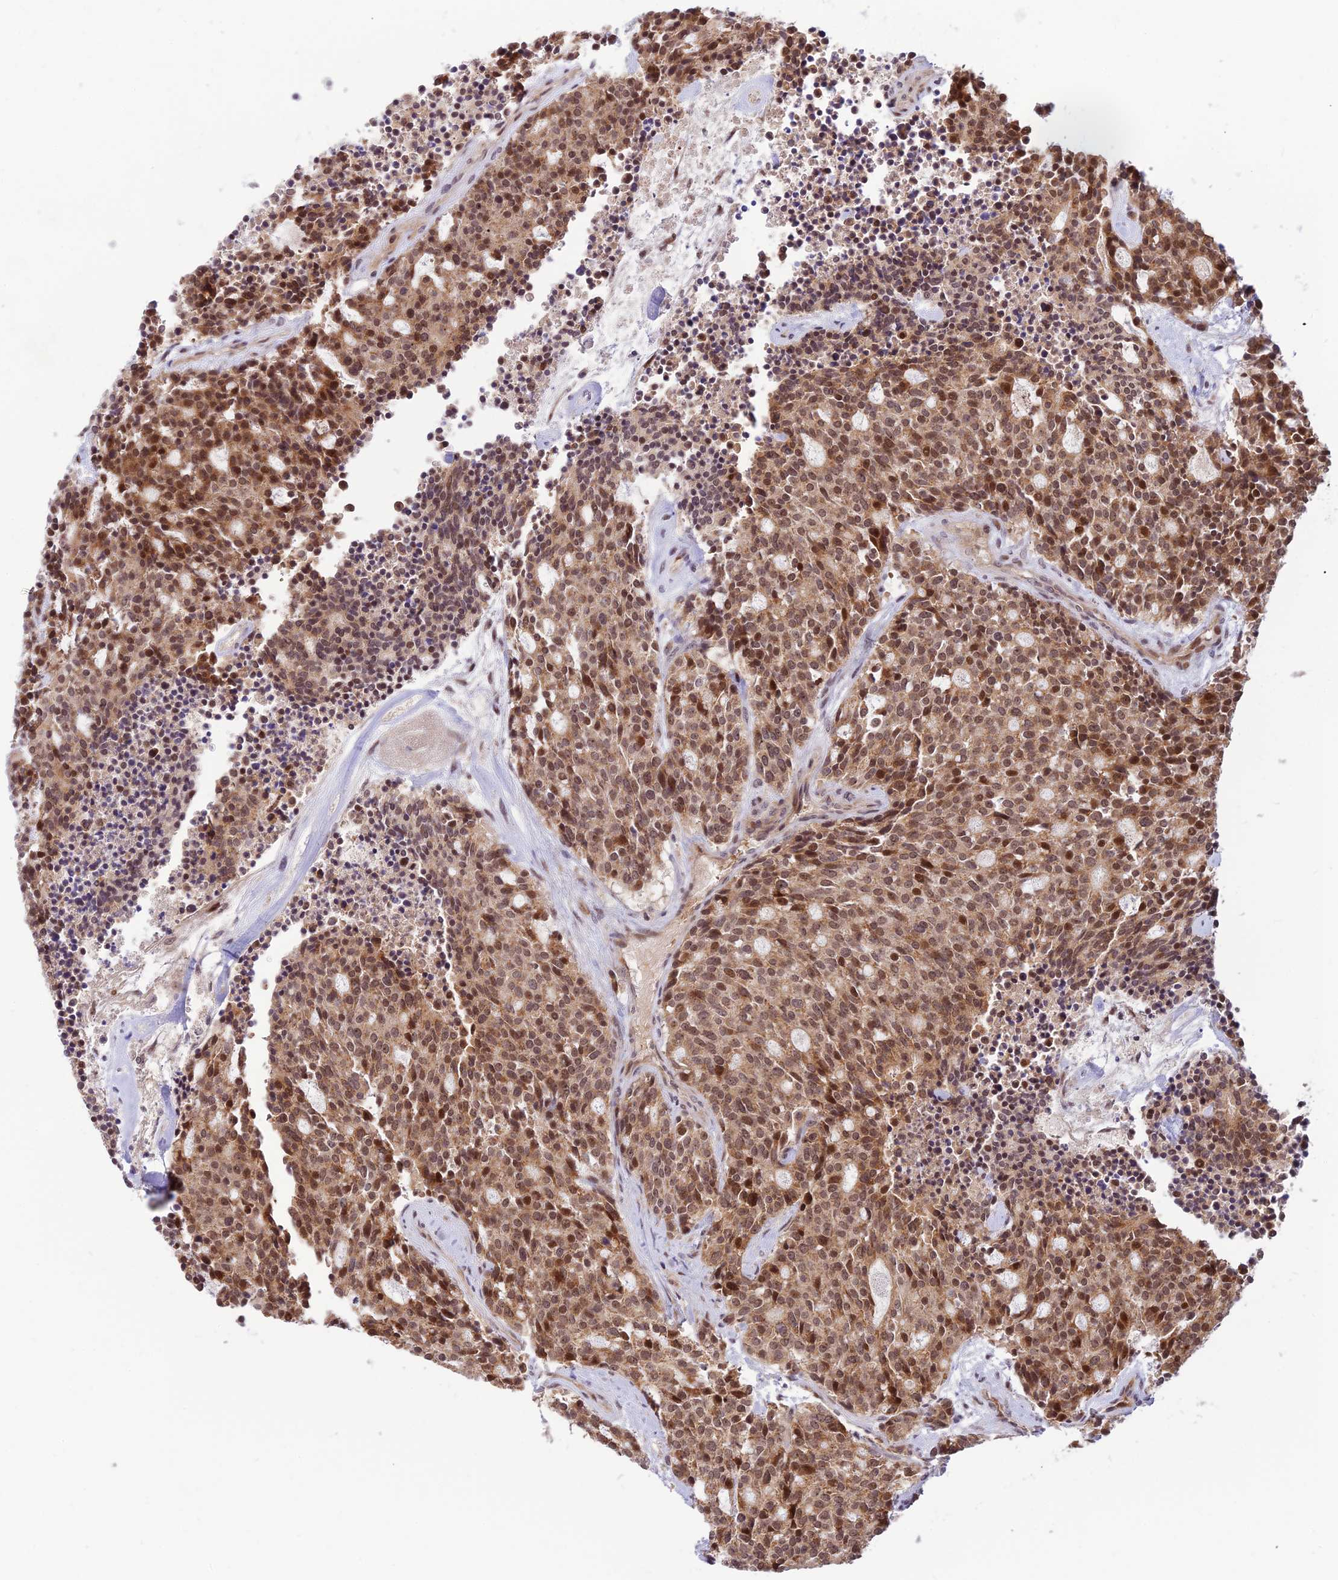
{"staining": {"intensity": "moderate", "quantity": ">75%", "location": "cytoplasmic/membranous,nuclear"}, "tissue": "carcinoid", "cell_type": "Tumor cells", "image_type": "cancer", "snomed": [{"axis": "morphology", "description": "Carcinoid, malignant, NOS"}, {"axis": "topography", "description": "Pancreas"}], "caption": "This photomicrograph demonstrates IHC staining of carcinoid (malignant), with medium moderate cytoplasmic/membranous and nuclear staining in about >75% of tumor cells.", "gene": "ASPDH", "patient": {"sex": "female", "age": 54}}